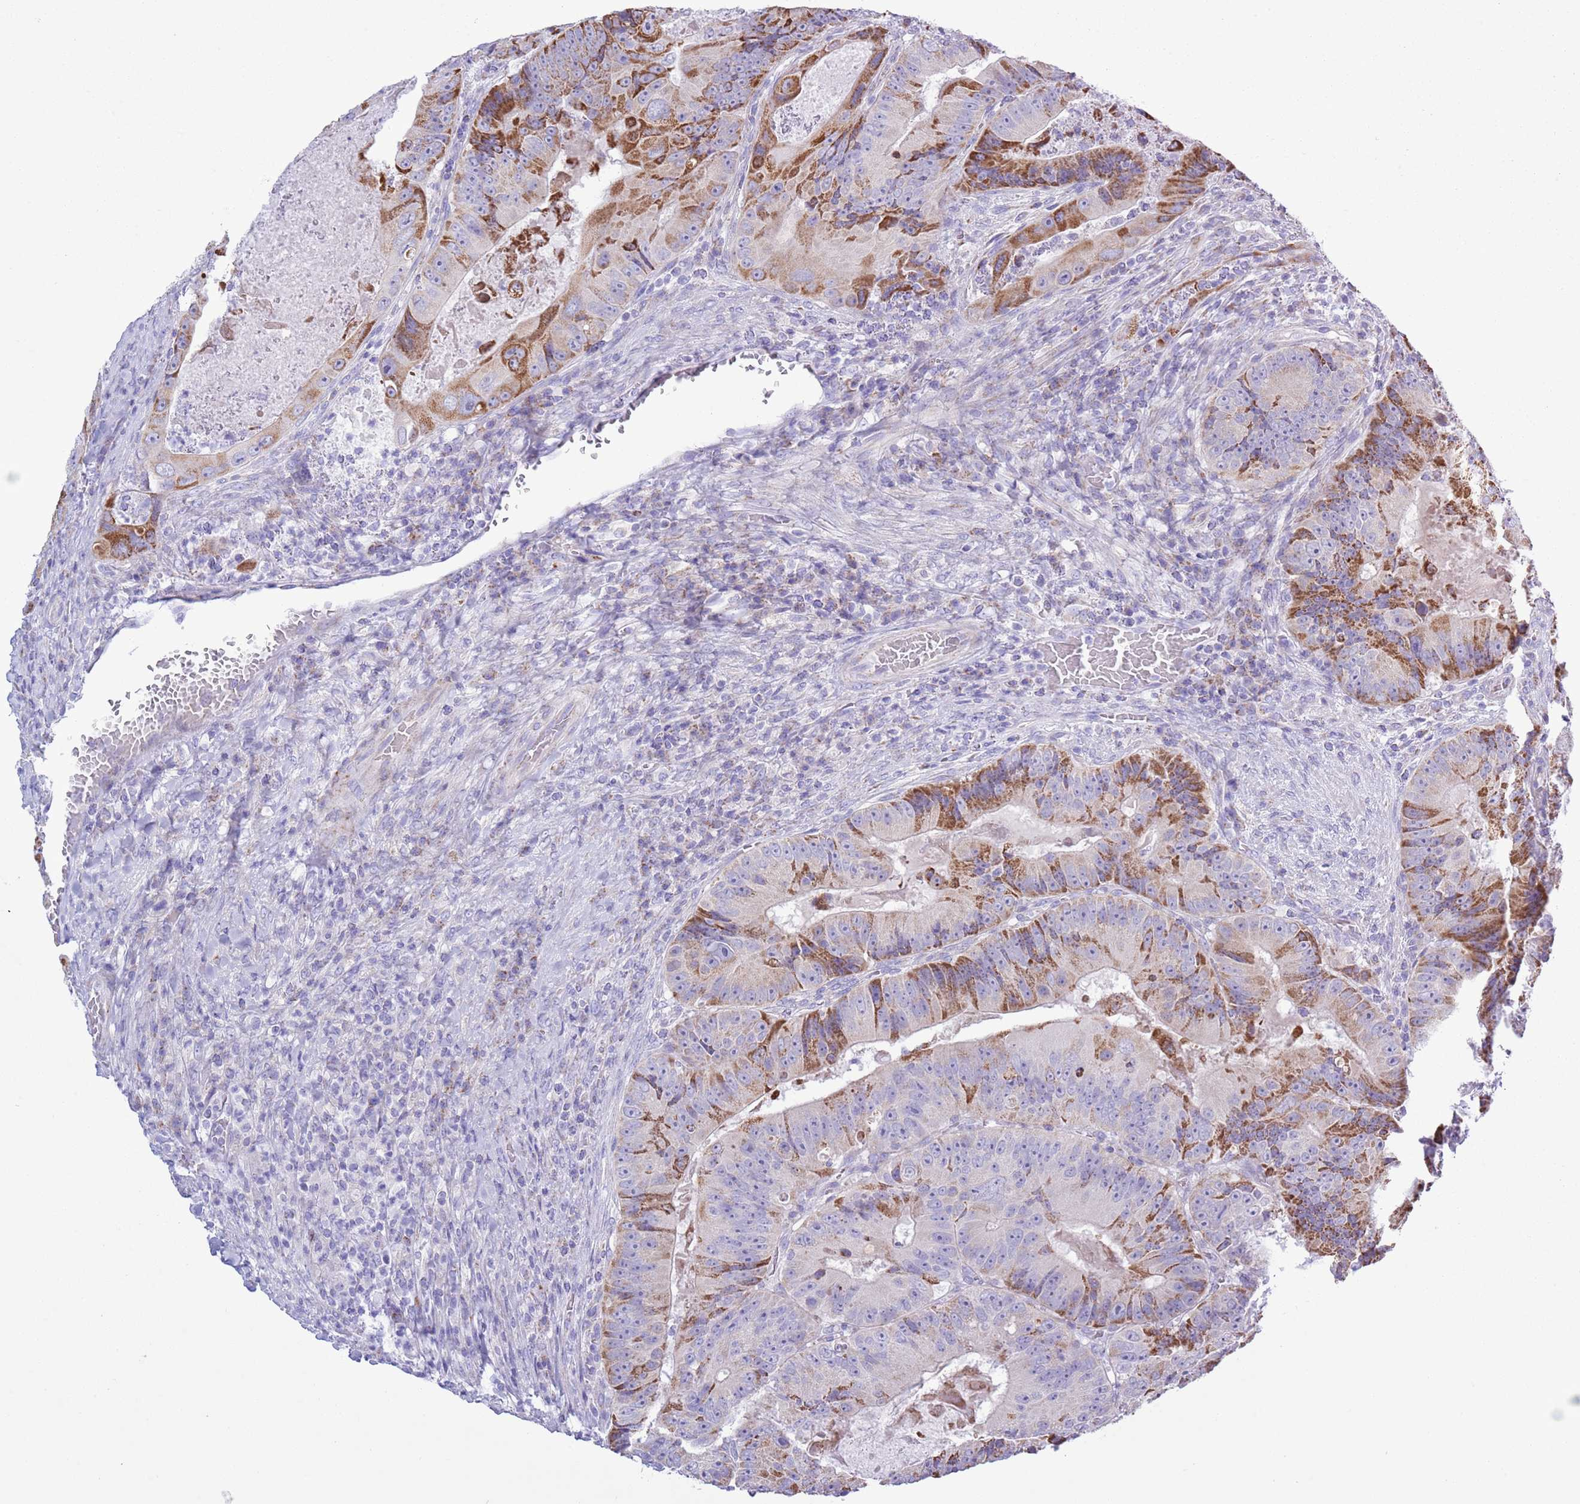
{"staining": {"intensity": "moderate", "quantity": "25%-75%", "location": "cytoplasmic/membranous"}, "tissue": "colorectal cancer", "cell_type": "Tumor cells", "image_type": "cancer", "snomed": [{"axis": "morphology", "description": "Adenocarcinoma, NOS"}, {"axis": "topography", "description": "Colon"}], "caption": "Immunohistochemical staining of human colorectal cancer exhibits medium levels of moderate cytoplasmic/membranous protein staining in approximately 25%-75% of tumor cells.", "gene": "MOCOS", "patient": {"sex": "female", "age": 86}}